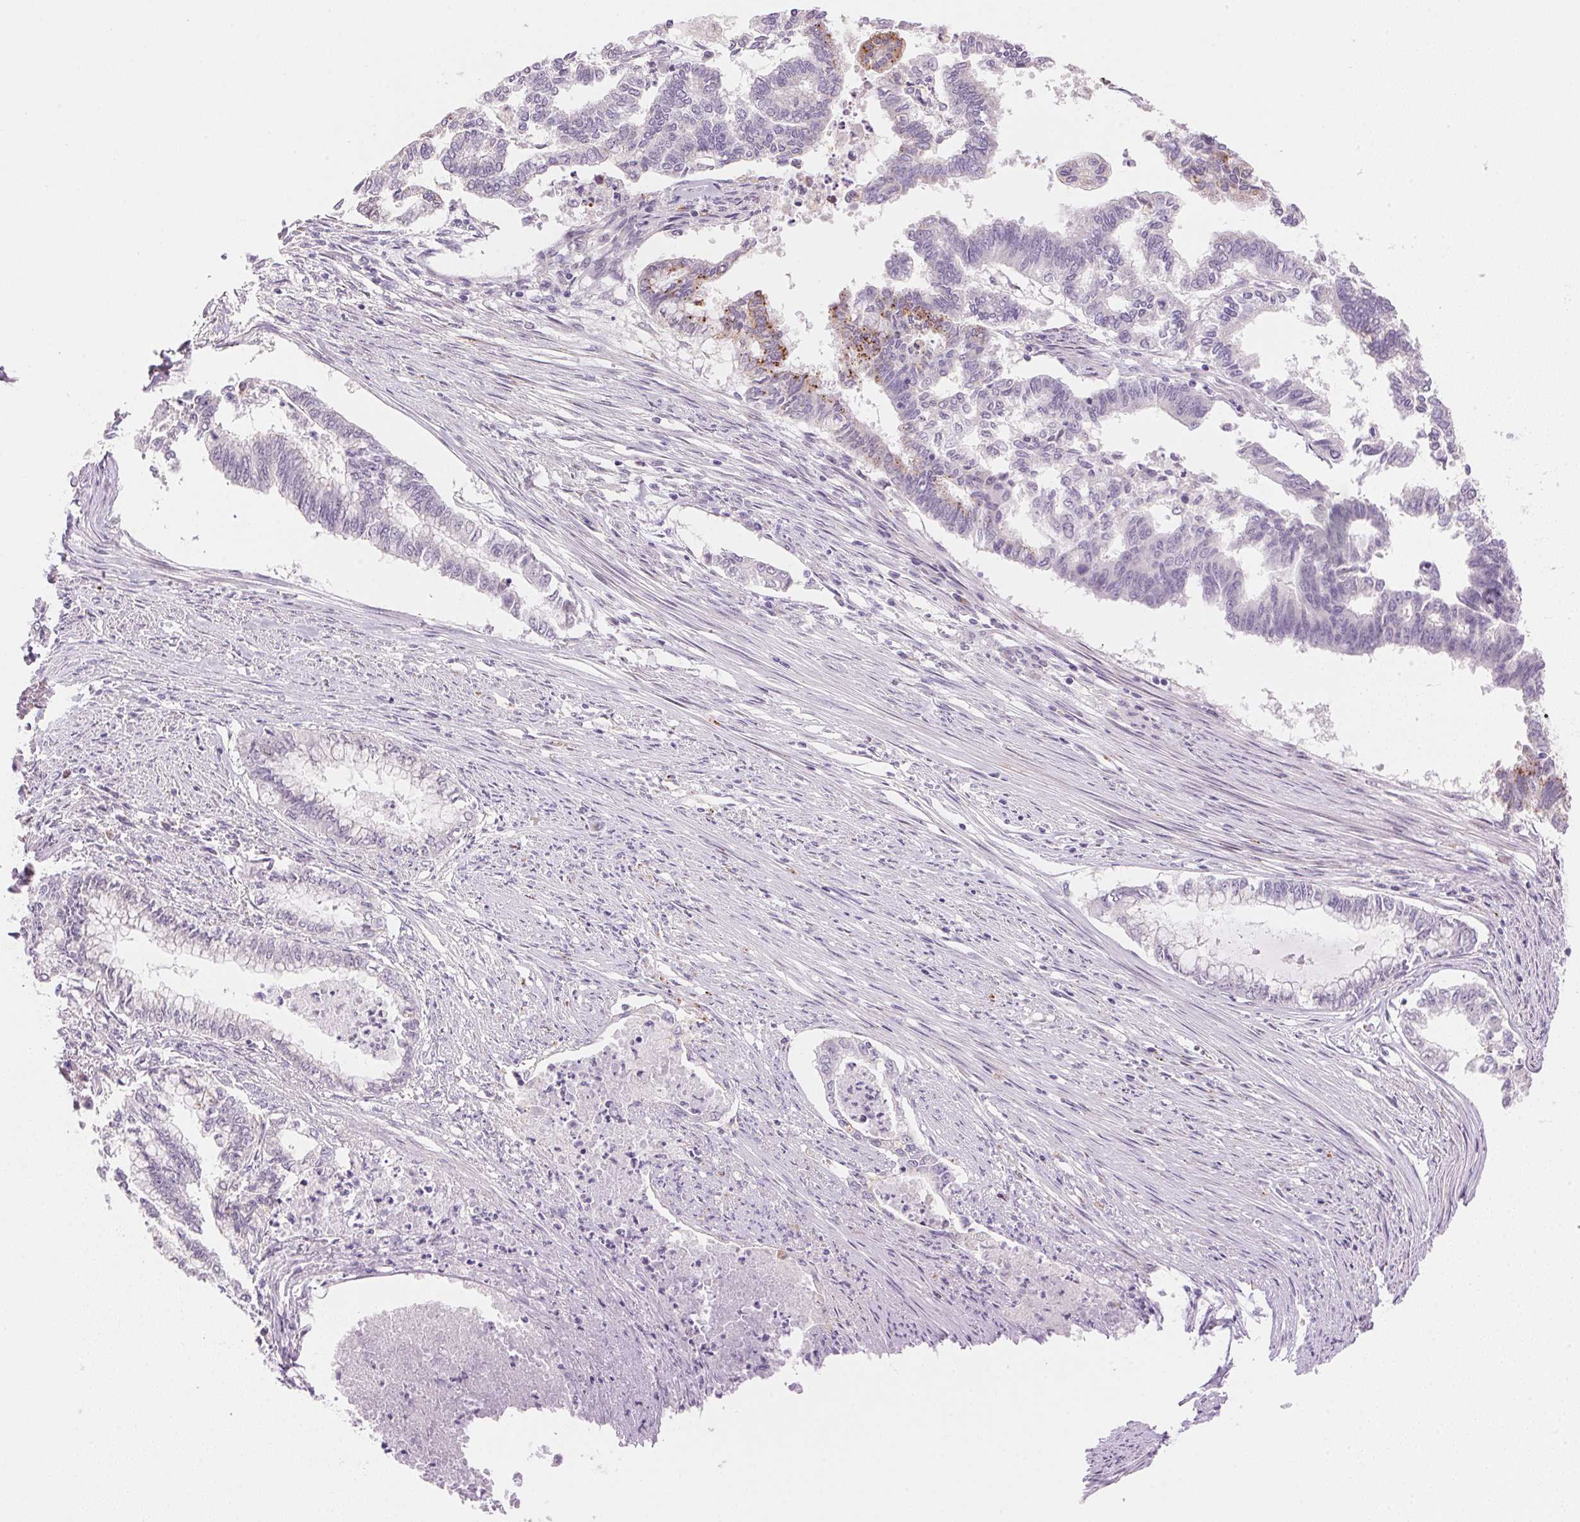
{"staining": {"intensity": "moderate", "quantity": "<25%", "location": "cytoplasmic/membranous"}, "tissue": "endometrial cancer", "cell_type": "Tumor cells", "image_type": "cancer", "snomed": [{"axis": "morphology", "description": "Adenocarcinoma, NOS"}, {"axis": "topography", "description": "Endometrium"}], "caption": "Tumor cells display low levels of moderate cytoplasmic/membranous expression in about <25% of cells in human adenocarcinoma (endometrial).", "gene": "TEKT1", "patient": {"sex": "female", "age": 79}}